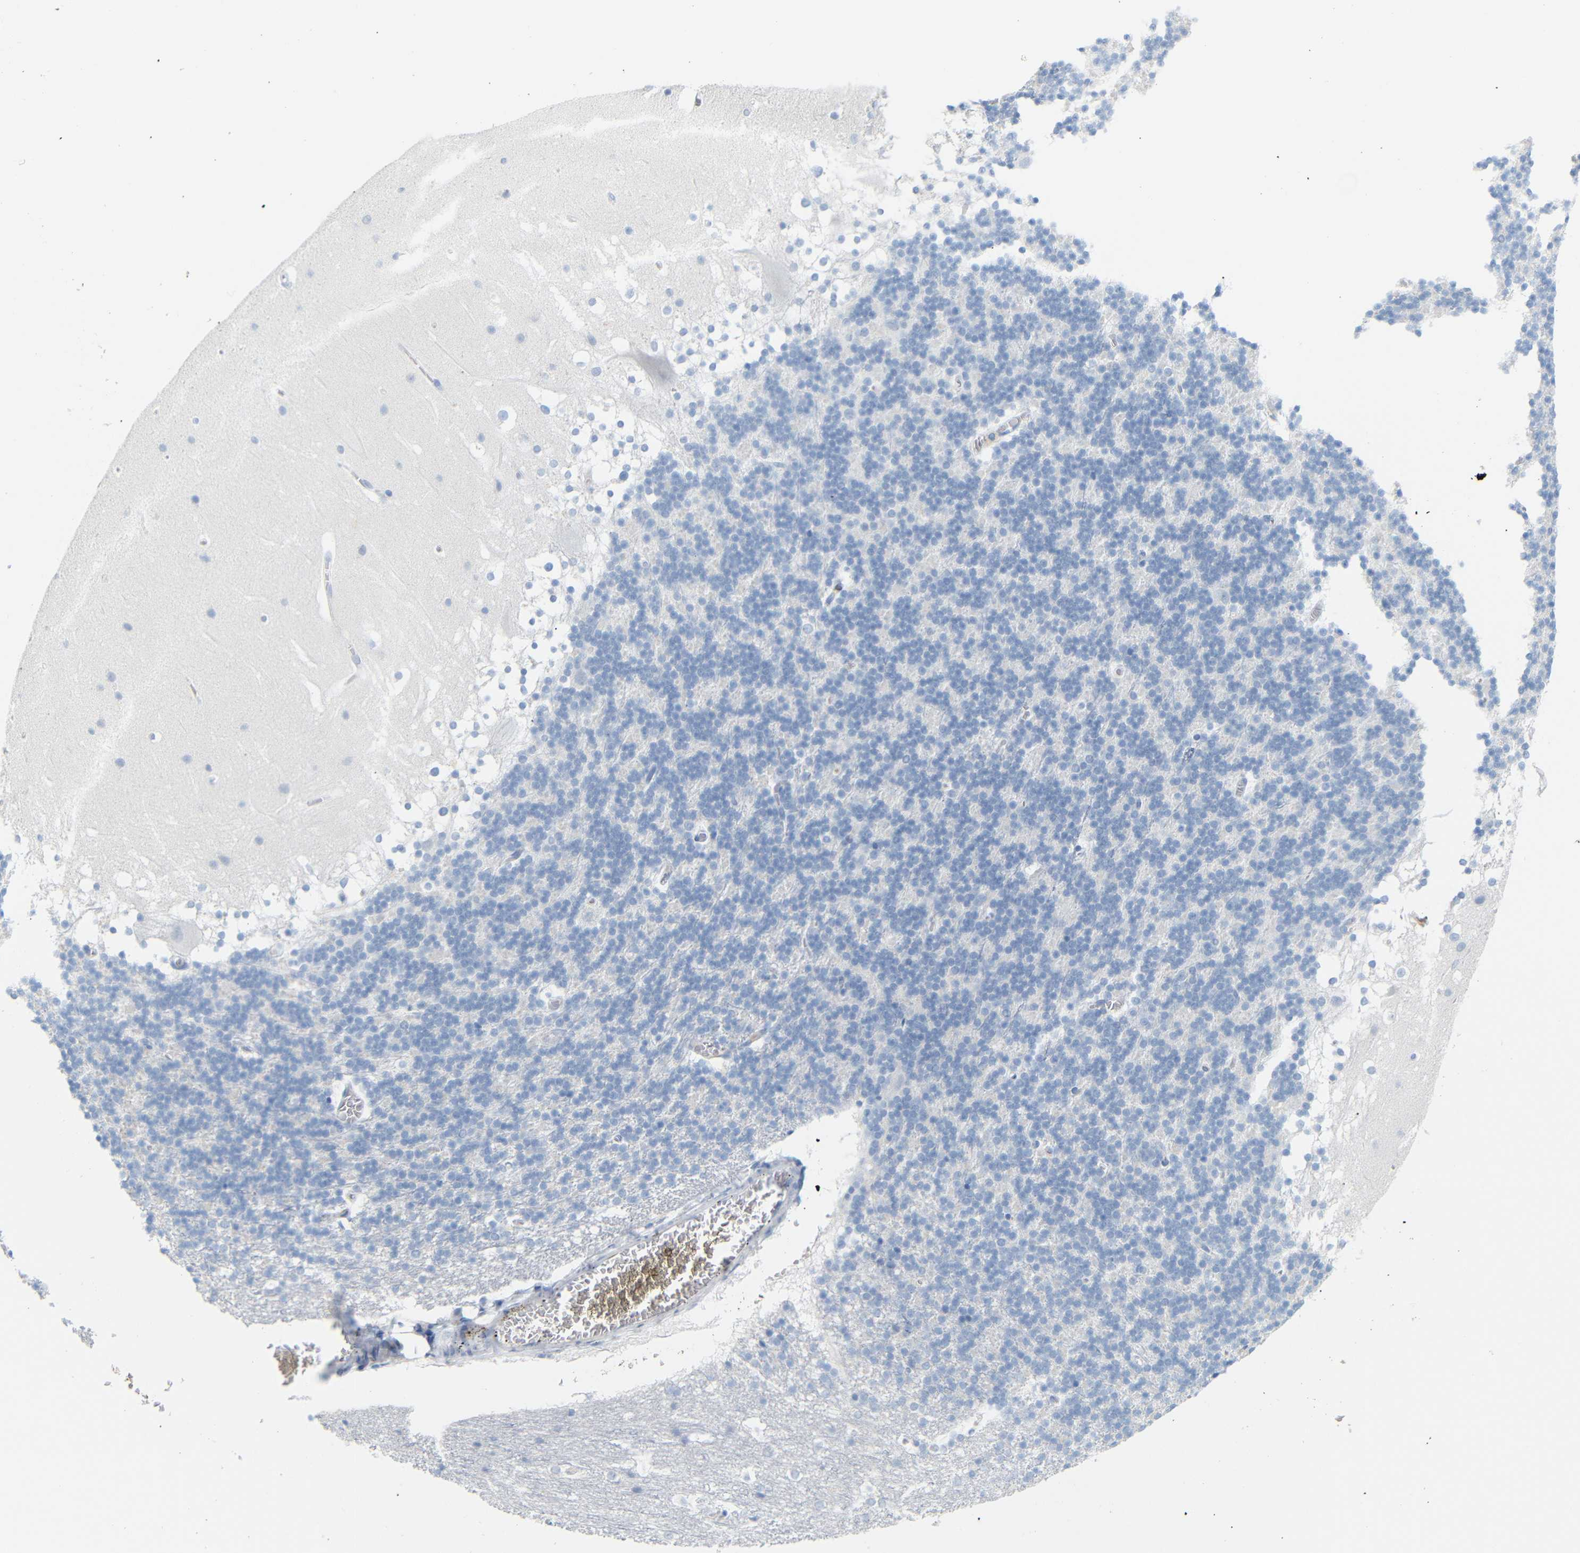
{"staining": {"intensity": "negative", "quantity": "none", "location": "none"}, "tissue": "cerebellum", "cell_type": "Cells in granular layer", "image_type": "normal", "snomed": [{"axis": "morphology", "description": "Normal tissue, NOS"}, {"axis": "topography", "description": "Cerebellum"}], "caption": "Immunohistochemistry of benign cerebellum shows no expression in cells in granular layer.", "gene": "DYNAP", "patient": {"sex": "female", "age": 19}}